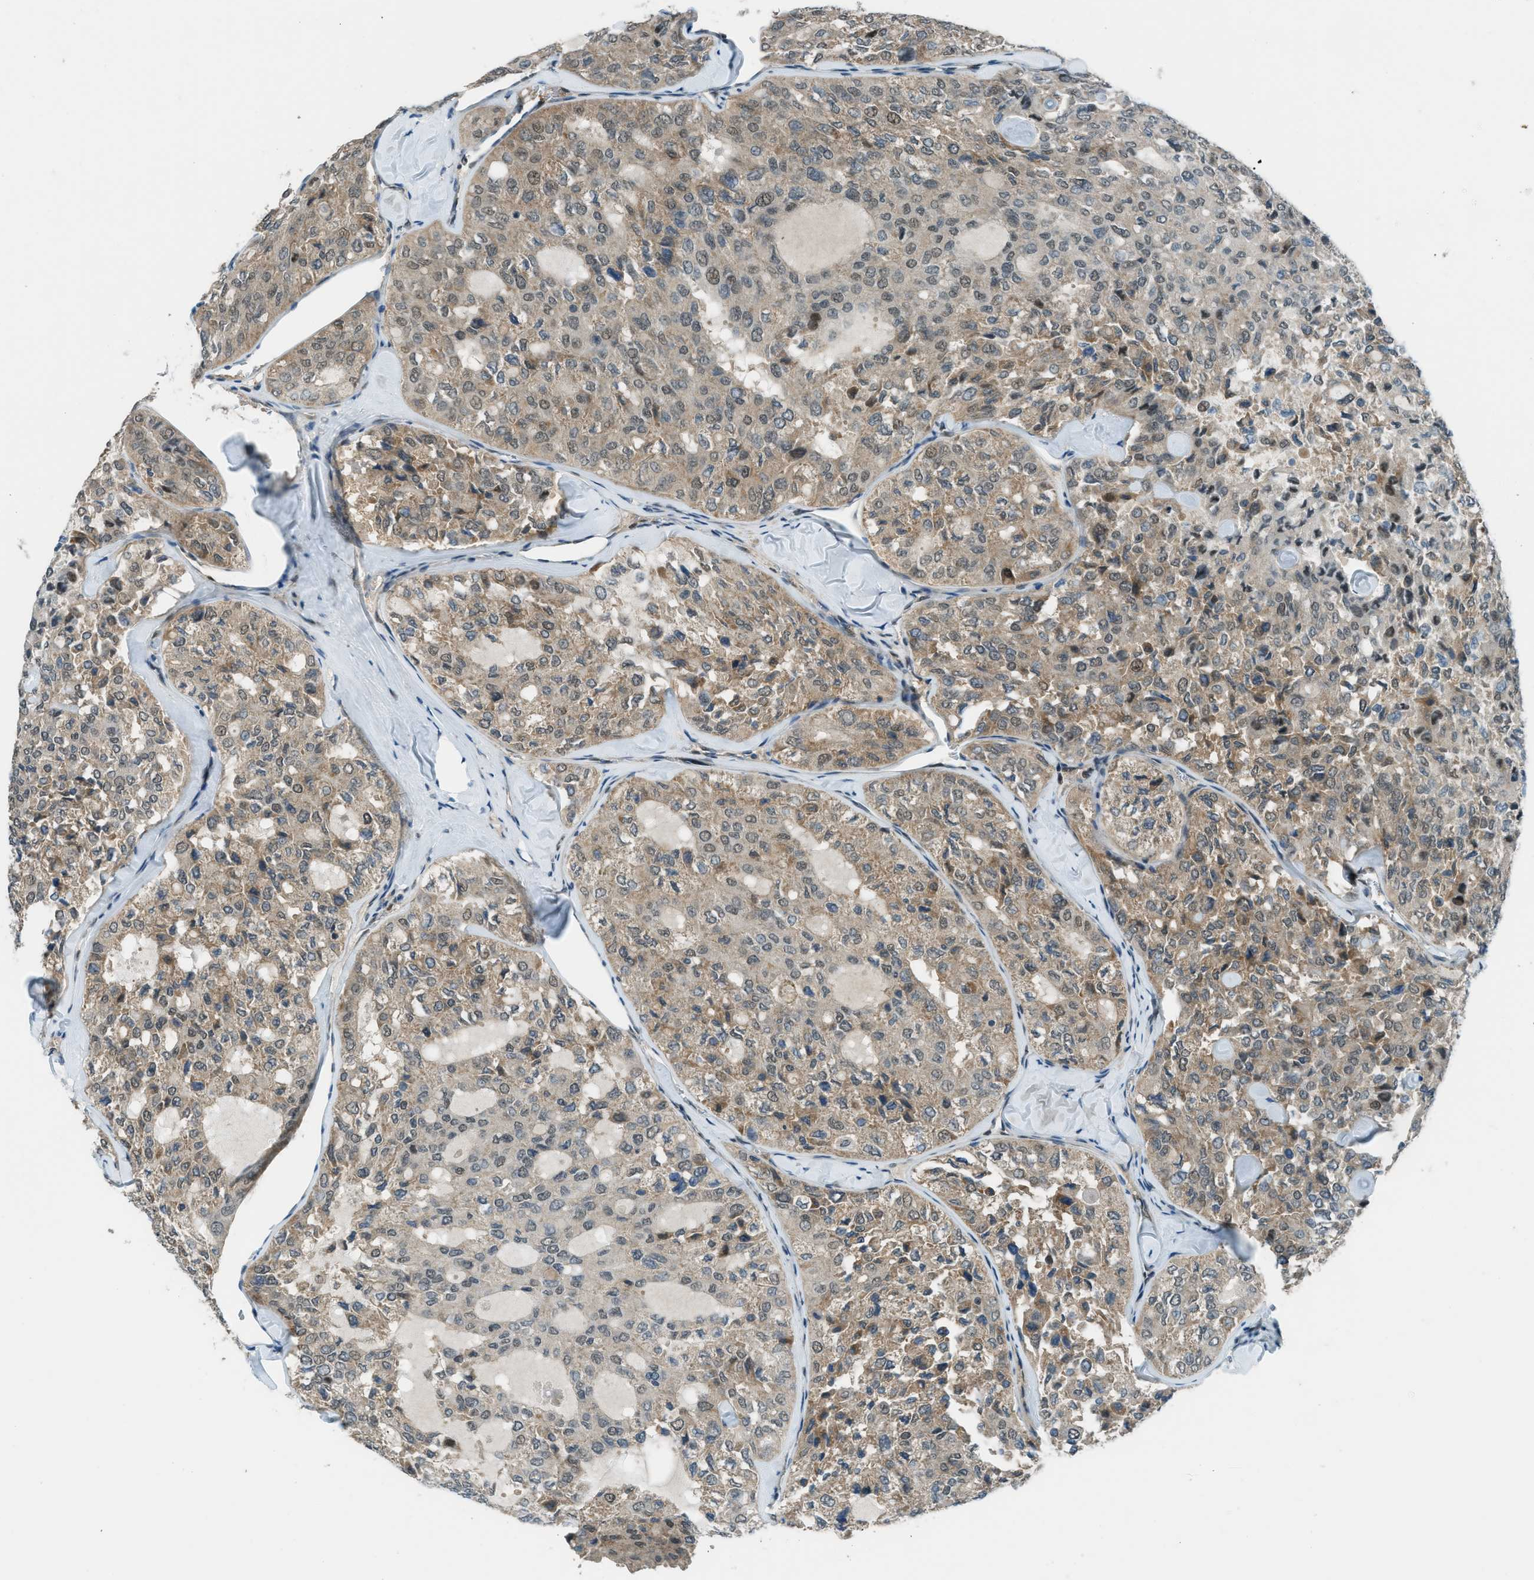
{"staining": {"intensity": "weak", "quantity": ">75%", "location": "cytoplasmic/membranous,nuclear"}, "tissue": "thyroid cancer", "cell_type": "Tumor cells", "image_type": "cancer", "snomed": [{"axis": "morphology", "description": "Follicular adenoma carcinoma, NOS"}, {"axis": "topography", "description": "Thyroid gland"}], "caption": "Immunohistochemical staining of follicular adenoma carcinoma (thyroid) demonstrates weak cytoplasmic/membranous and nuclear protein expression in about >75% of tumor cells.", "gene": "NPEPL1", "patient": {"sex": "male", "age": 75}}